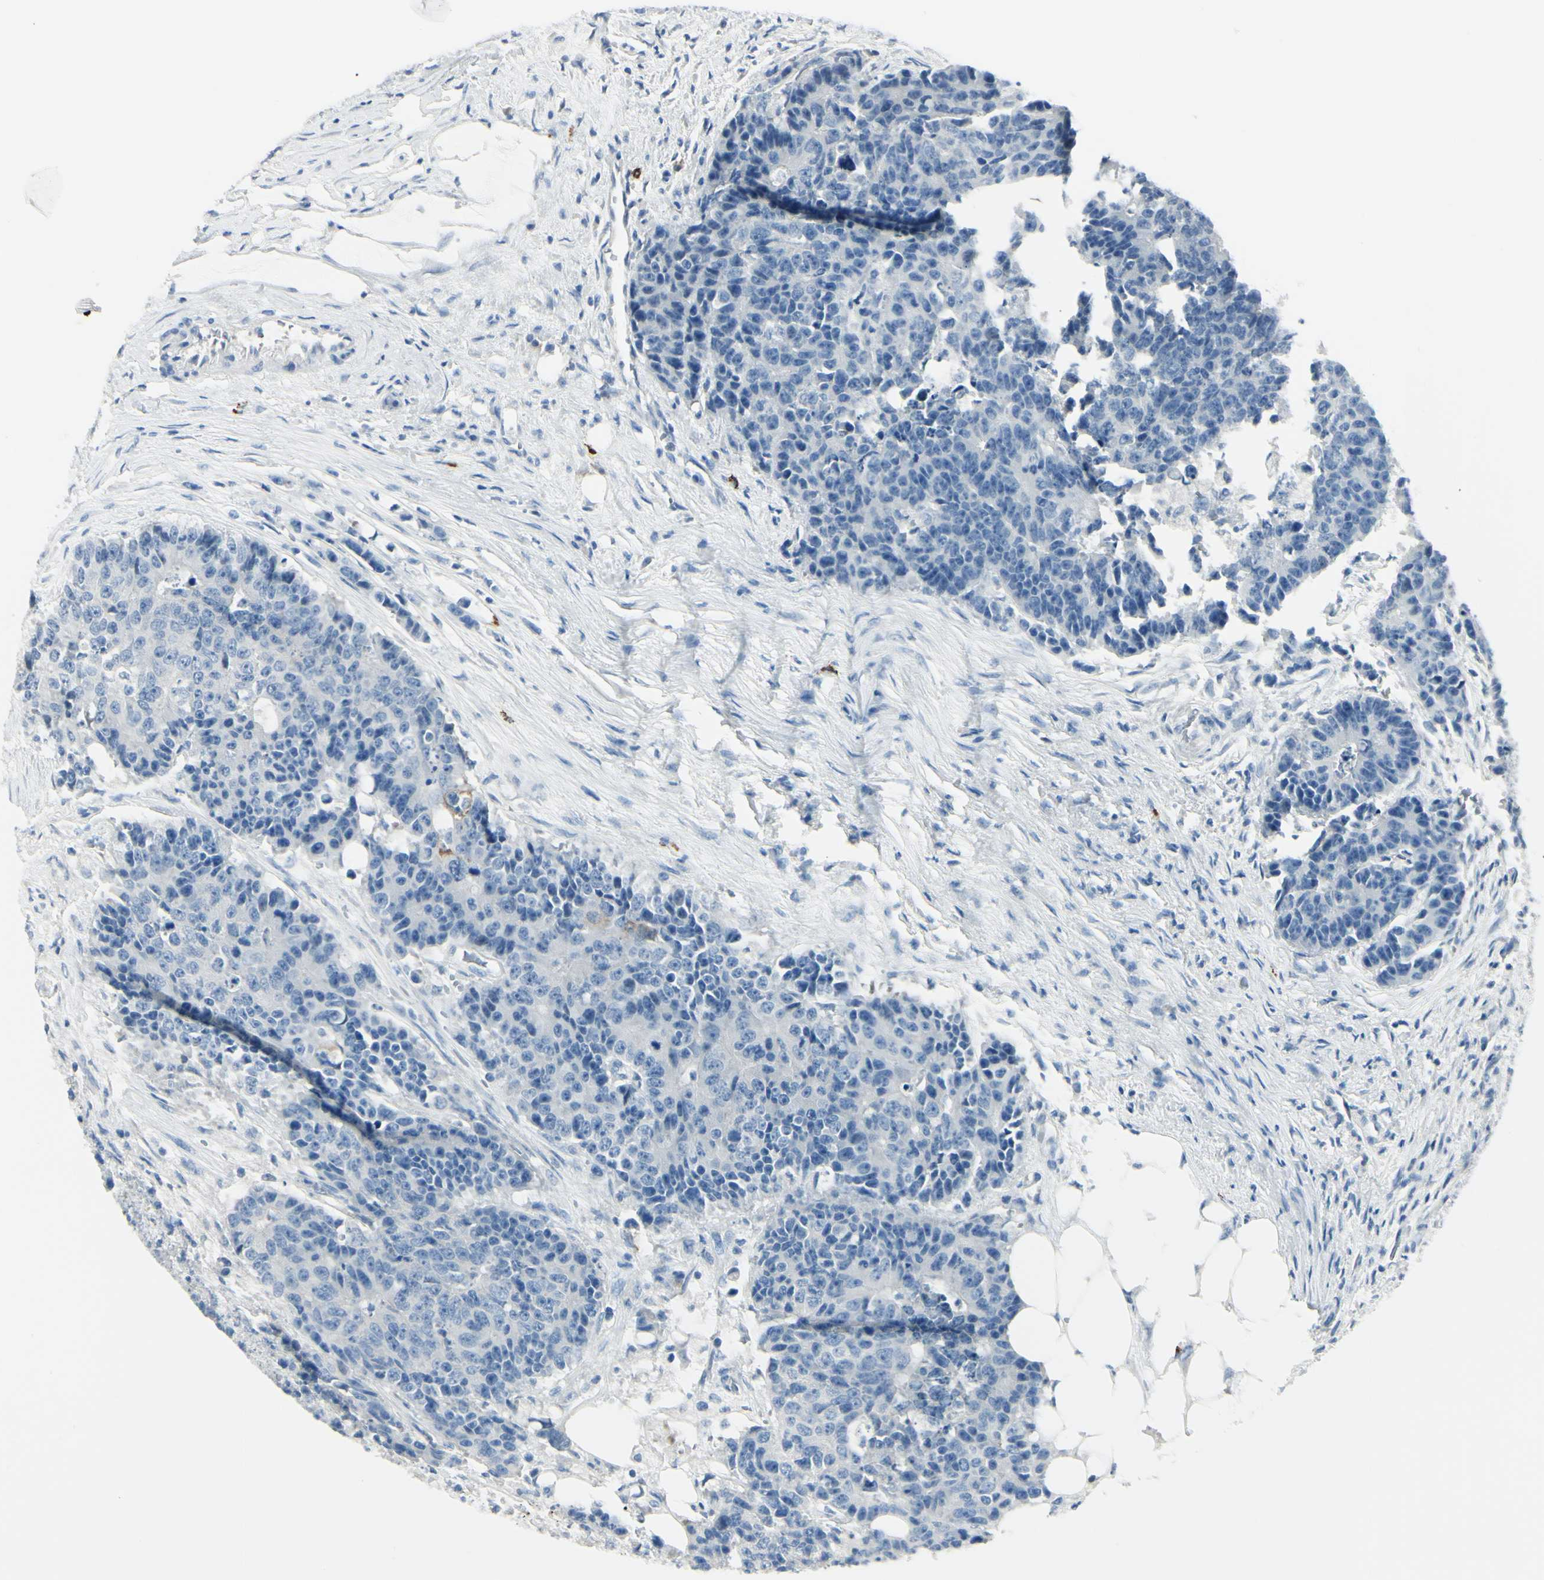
{"staining": {"intensity": "negative", "quantity": "none", "location": "none"}, "tissue": "colorectal cancer", "cell_type": "Tumor cells", "image_type": "cancer", "snomed": [{"axis": "morphology", "description": "Adenocarcinoma, NOS"}, {"axis": "topography", "description": "Colon"}], "caption": "High power microscopy histopathology image of an immunohistochemistry (IHC) histopathology image of colorectal cancer (adenocarcinoma), revealing no significant expression in tumor cells.", "gene": "DLG4", "patient": {"sex": "female", "age": 86}}